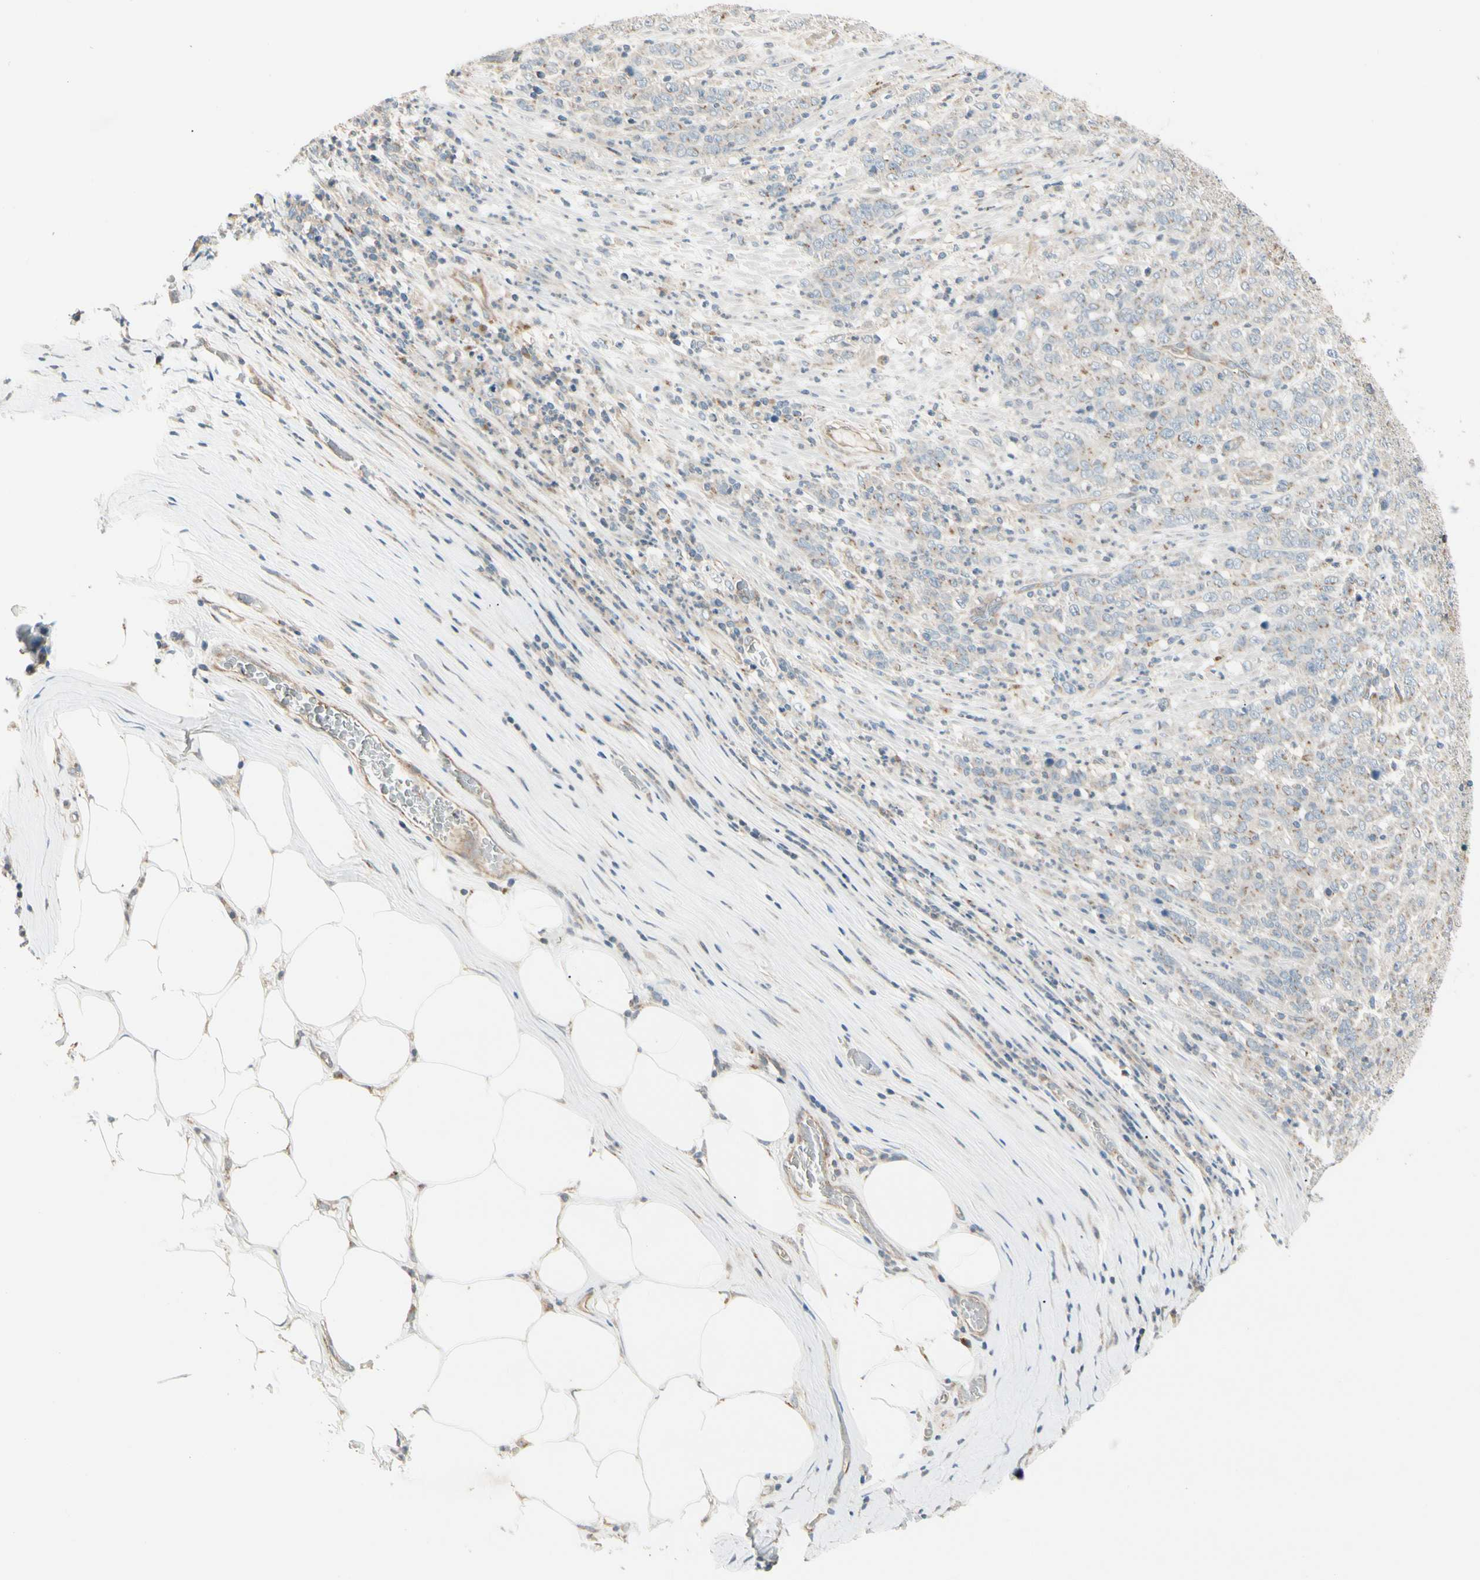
{"staining": {"intensity": "moderate", "quantity": "<25%", "location": "cytoplasmic/membranous"}, "tissue": "stomach cancer", "cell_type": "Tumor cells", "image_type": "cancer", "snomed": [{"axis": "morphology", "description": "Adenocarcinoma, NOS"}, {"axis": "topography", "description": "Stomach, lower"}], "caption": "Adenocarcinoma (stomach) was stained to show a protein in brown. There is low levels of moderate cytoplasmic/membranous staining in about <25% of tumor cells.", "gene": "ABCA3", "patient": {"sex": "female", "age": 71}}